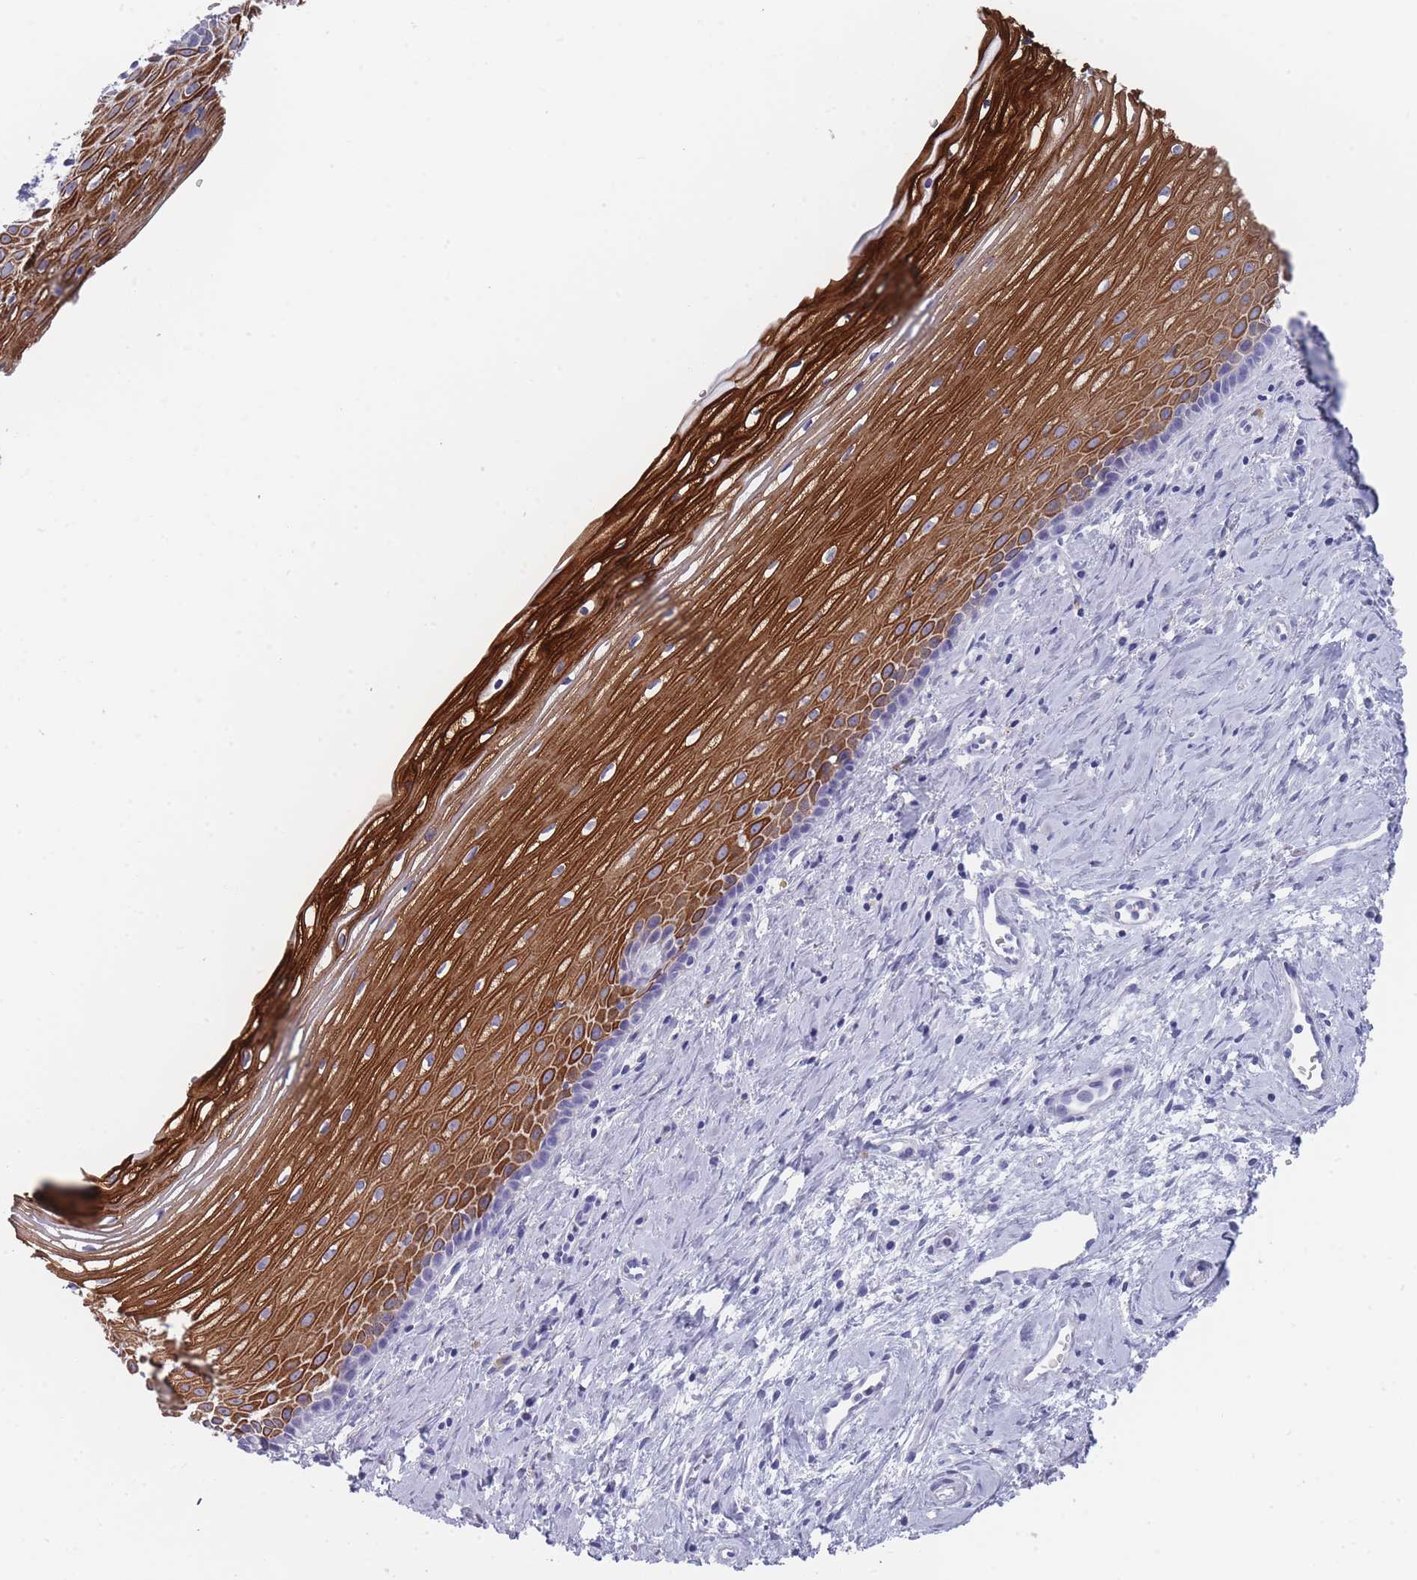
{"staining": {"intensity": "negative", "quantity": "none", "location": "none"}, "tissue": "cervix", "cell_type": "Glandular cells", "image_type": "normal", "snomed": [{"axis": "morphology", "description": "Normal tissue, NOS"}, {"axis": "topography", "description": "Cervix"}], "caption": "High power microscopy micrograph of an immunohistochemistry (IHC) image of benign cervix, revealing no significant staining in glandular cells. The staining was performed using DAB (3,3'-diaminobenzidine) to visualize the protein expression in brown, while the nuclei were stained in blue with hematoxylin (Magnification: 20x).", "gene": "RAB2B", "patient": {"sex": "female", "age": 47}}